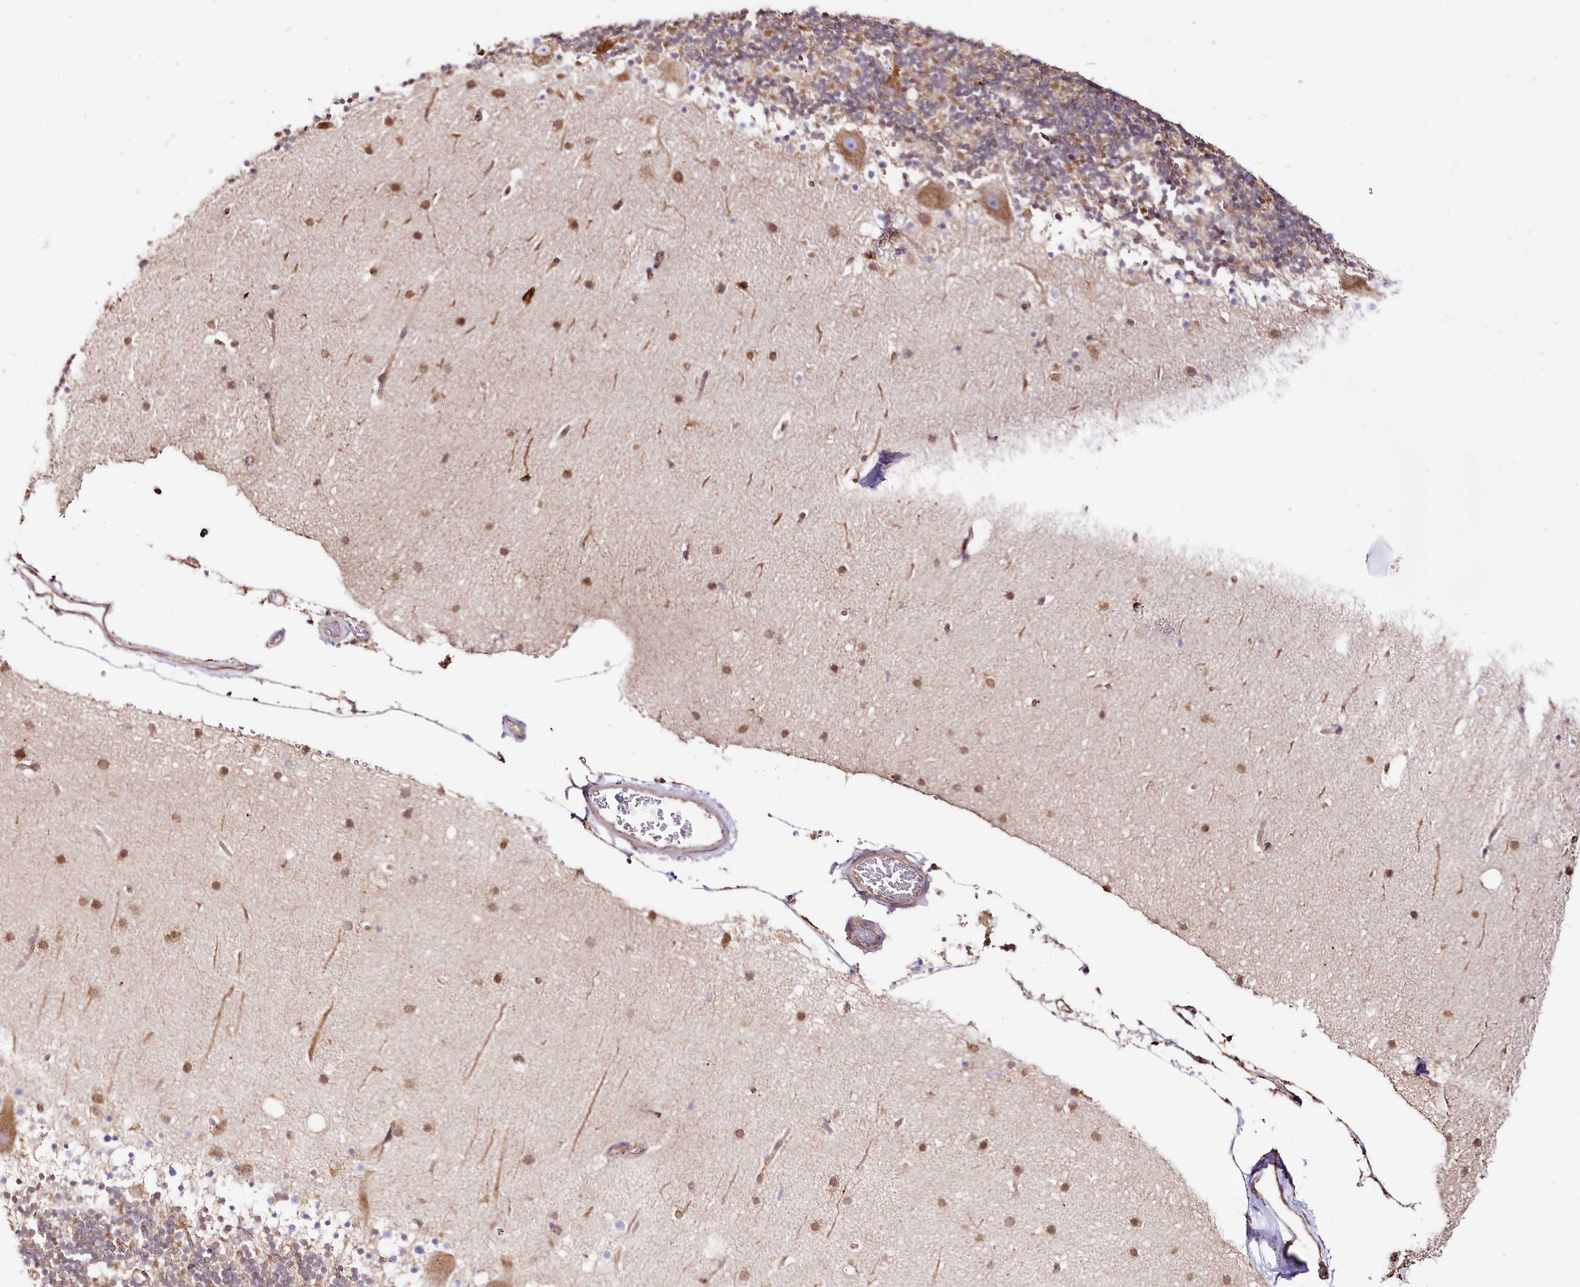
{"staining": {"intensity": "moderate", "quantity": ">75%", "location": "cytoplasmic/membranous"}, "tissue": "cerebellum", "cell_type": "Cells in granular layer", "image_type": "normal", "snomed": [{"axis": "morphology", "description": "Normal tissue, NOS"}, {"axis": "topography", "description": "Cerebellum"}], "caption": "Moderate cytoplasmic/membranous protein staining is present in approximately >75% of cells in granular layer in cerebellum. The protein of interest is stained brown, and the nuclei are stained in blue (DAB IHC with brightfield microscopy, high magnification).", "gene": "CNPY2", "patient": {"sex": "male", "age": 57}}